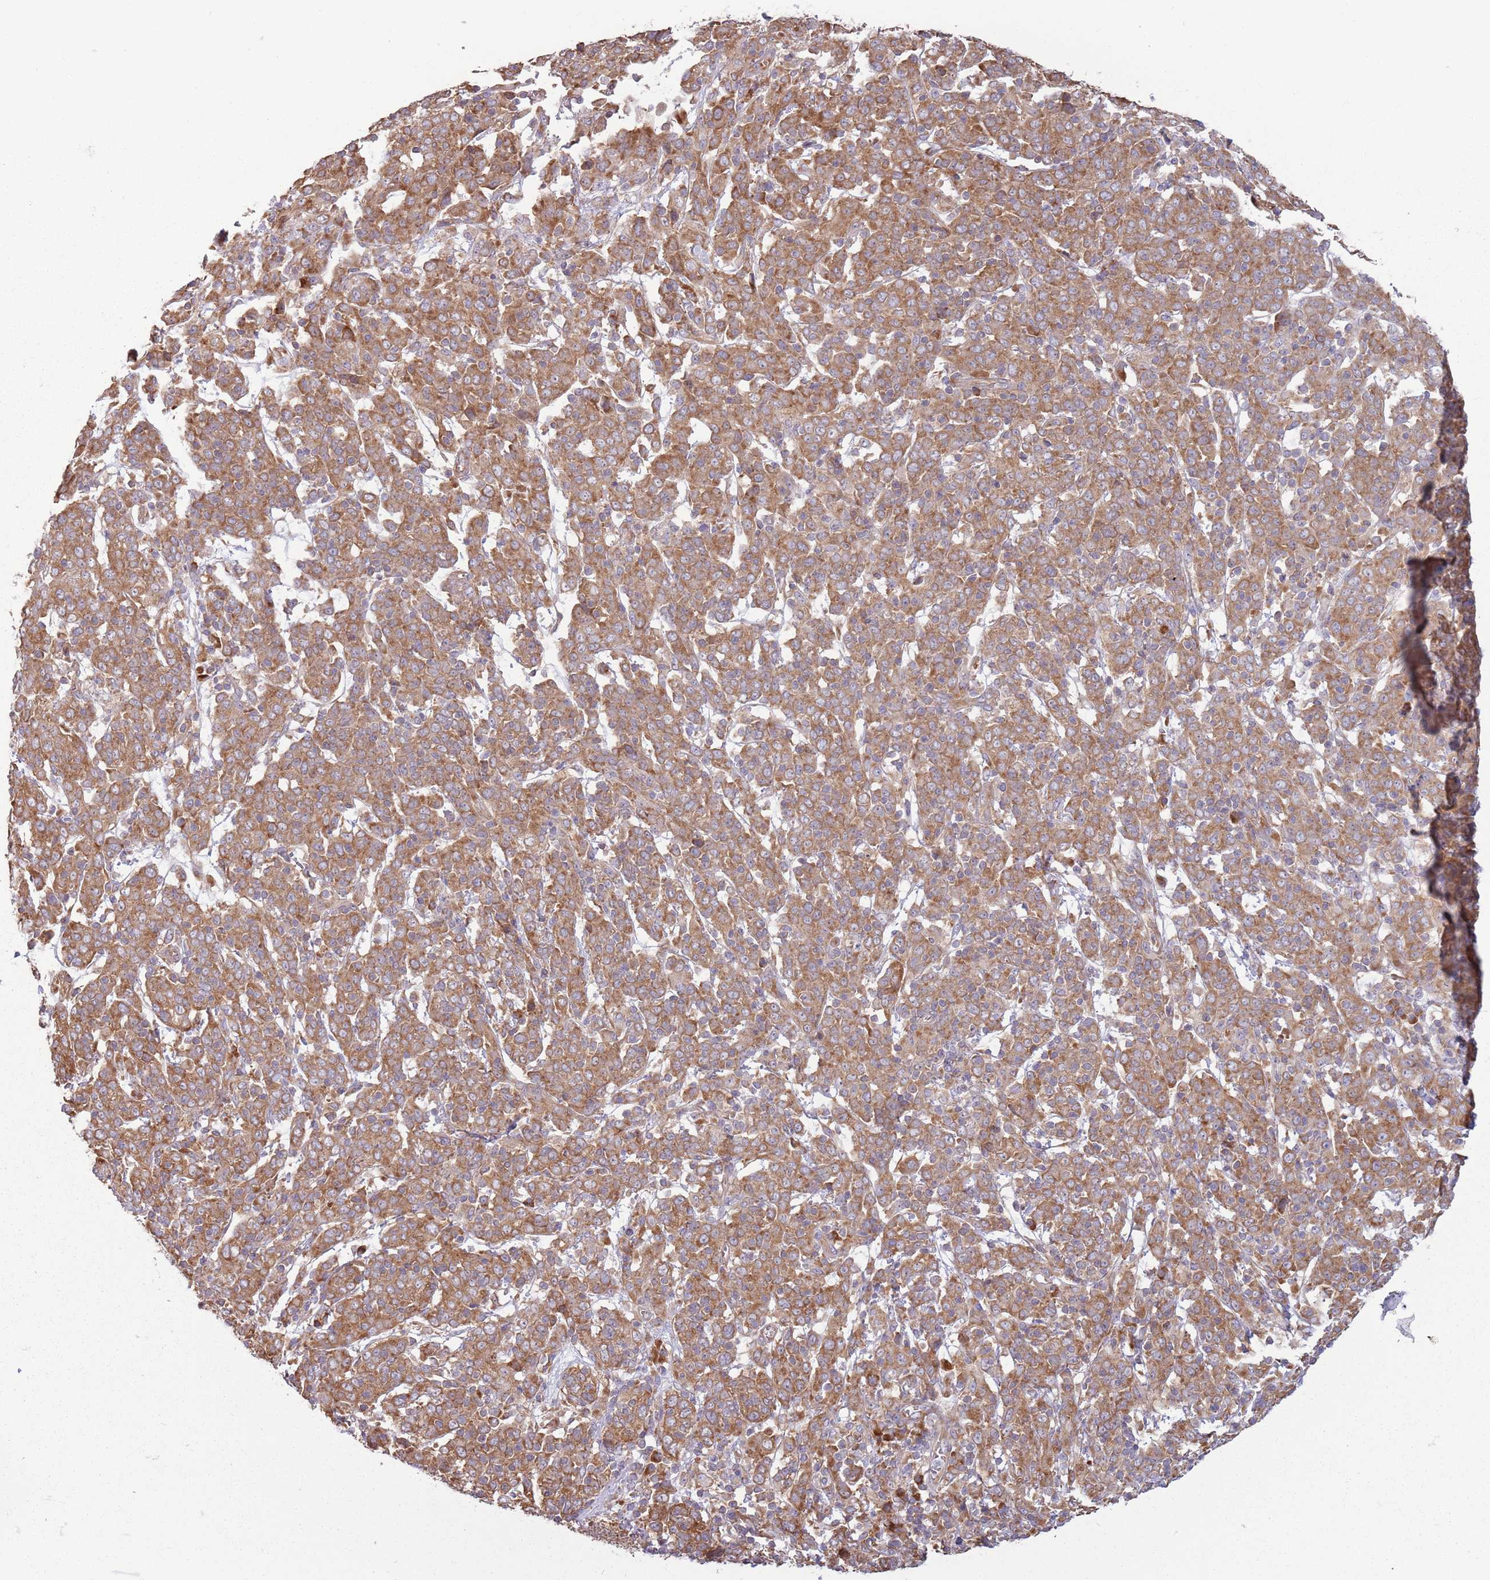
{"staining": {"intensity": "moderate", "quantity": ">75%", "location": "cytoplasmic/membranous"}, "tissue": "cervical cancer", "cell_type": "Tumor cells", "image_type": "cancer", "snomed": [{"axis": "morphology", "description": "Squamous cell carcinoma, NOS"}, {"axis": "topography", "description": "Cervix"}], "caption": "The photomicrograph exhibits a brown stain indicating the presence of a protein in the cytoplasmic/membranous of tumor cells in cervical squamous cell carcinoma.", "gene": "RPL17-C18orf32", "patient": {"sex": "female", "age": 67}}